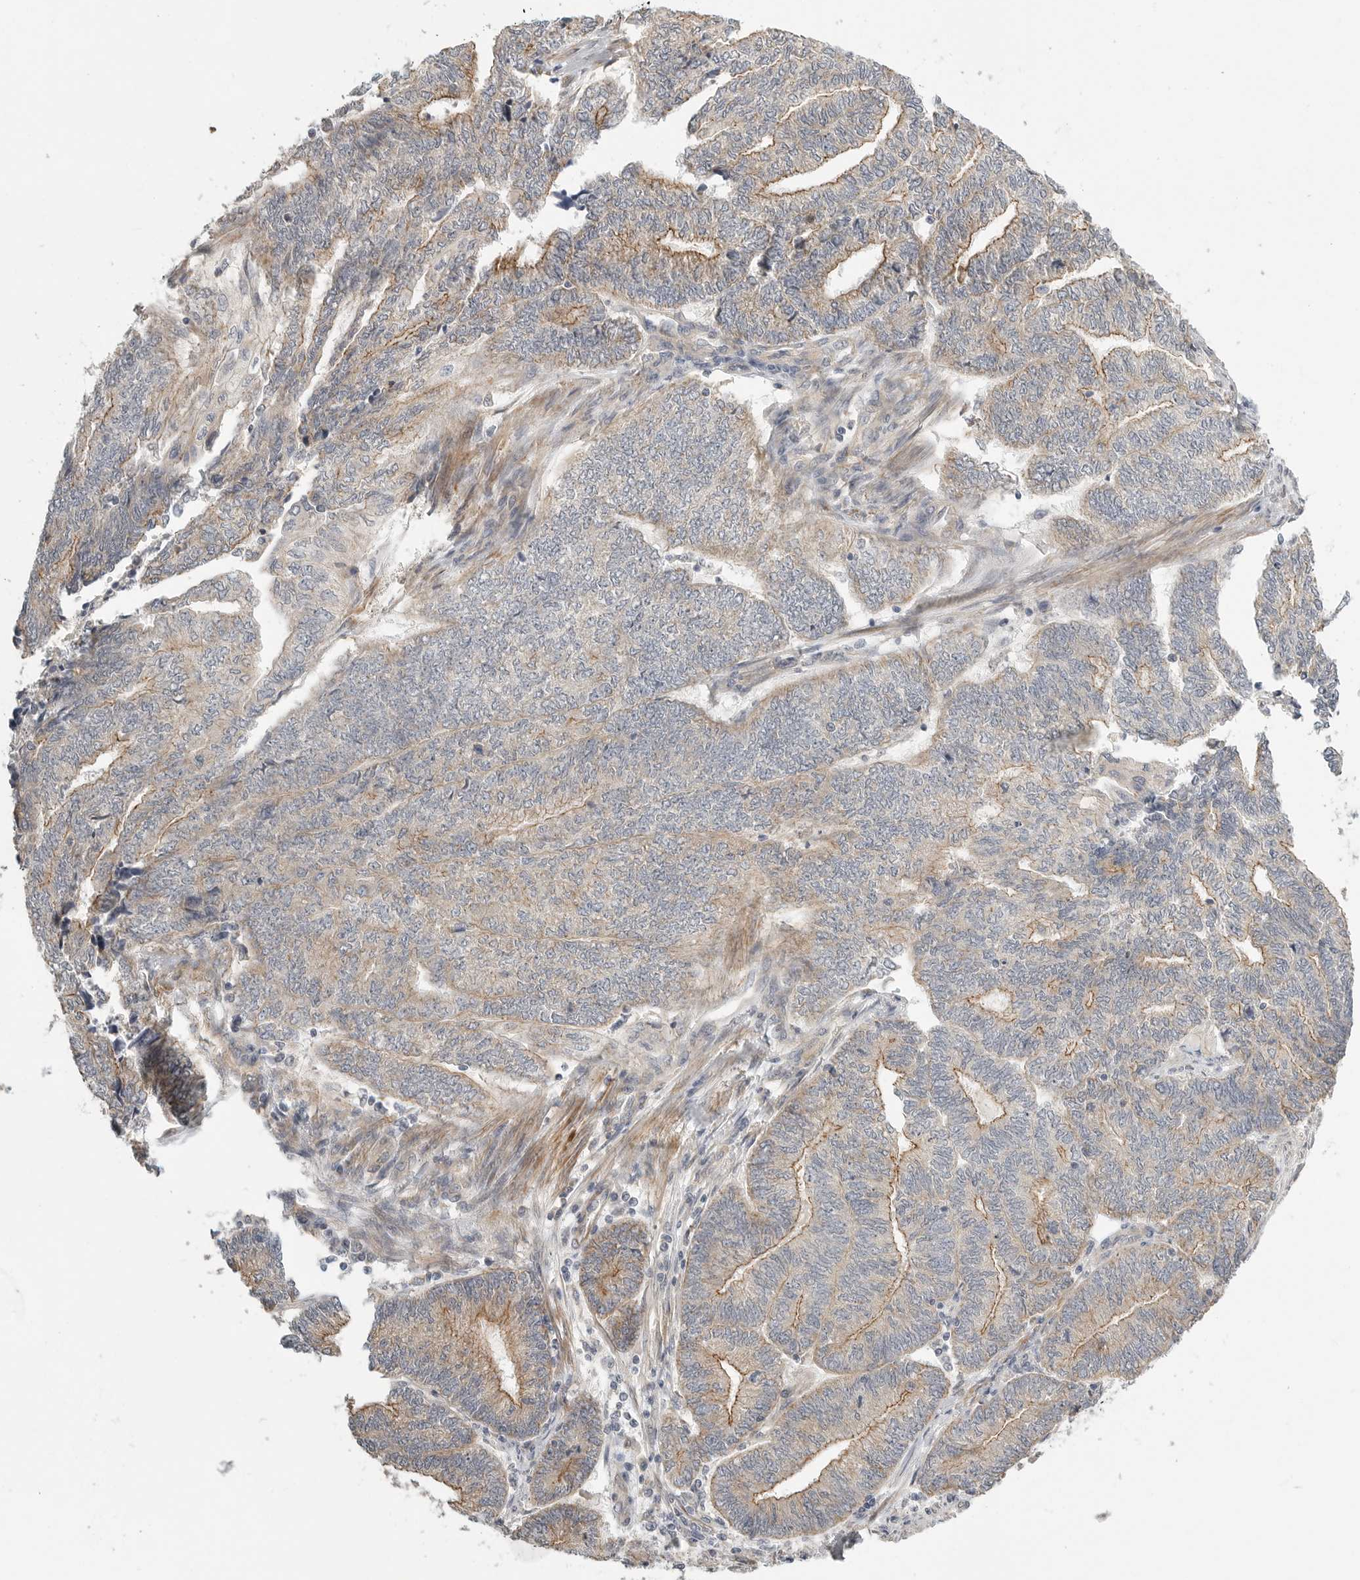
{"staining": {"intensity": "moderate", "quantity": "<25%", "location": "cytoplasmic/membranous"}, "tissue": "endometrial cancer", "cell_type": "Tumor cells", "image_type": "cancer", "snomed": [{"axis": "morphology", "description": "Adenocarcinoma, NOS"}, {"axis": "topography", "description": "Uterus"}, {"axis": "topography", "description": "Endometrium"}], "caption": "Endometrial cancer stained with a brown dye exhibits moderate cytoplasmic/membranous positive expression in about <25% of tumor cells.", "gene": "STAB2", "patient": {"sex": "female", "age": 70}}